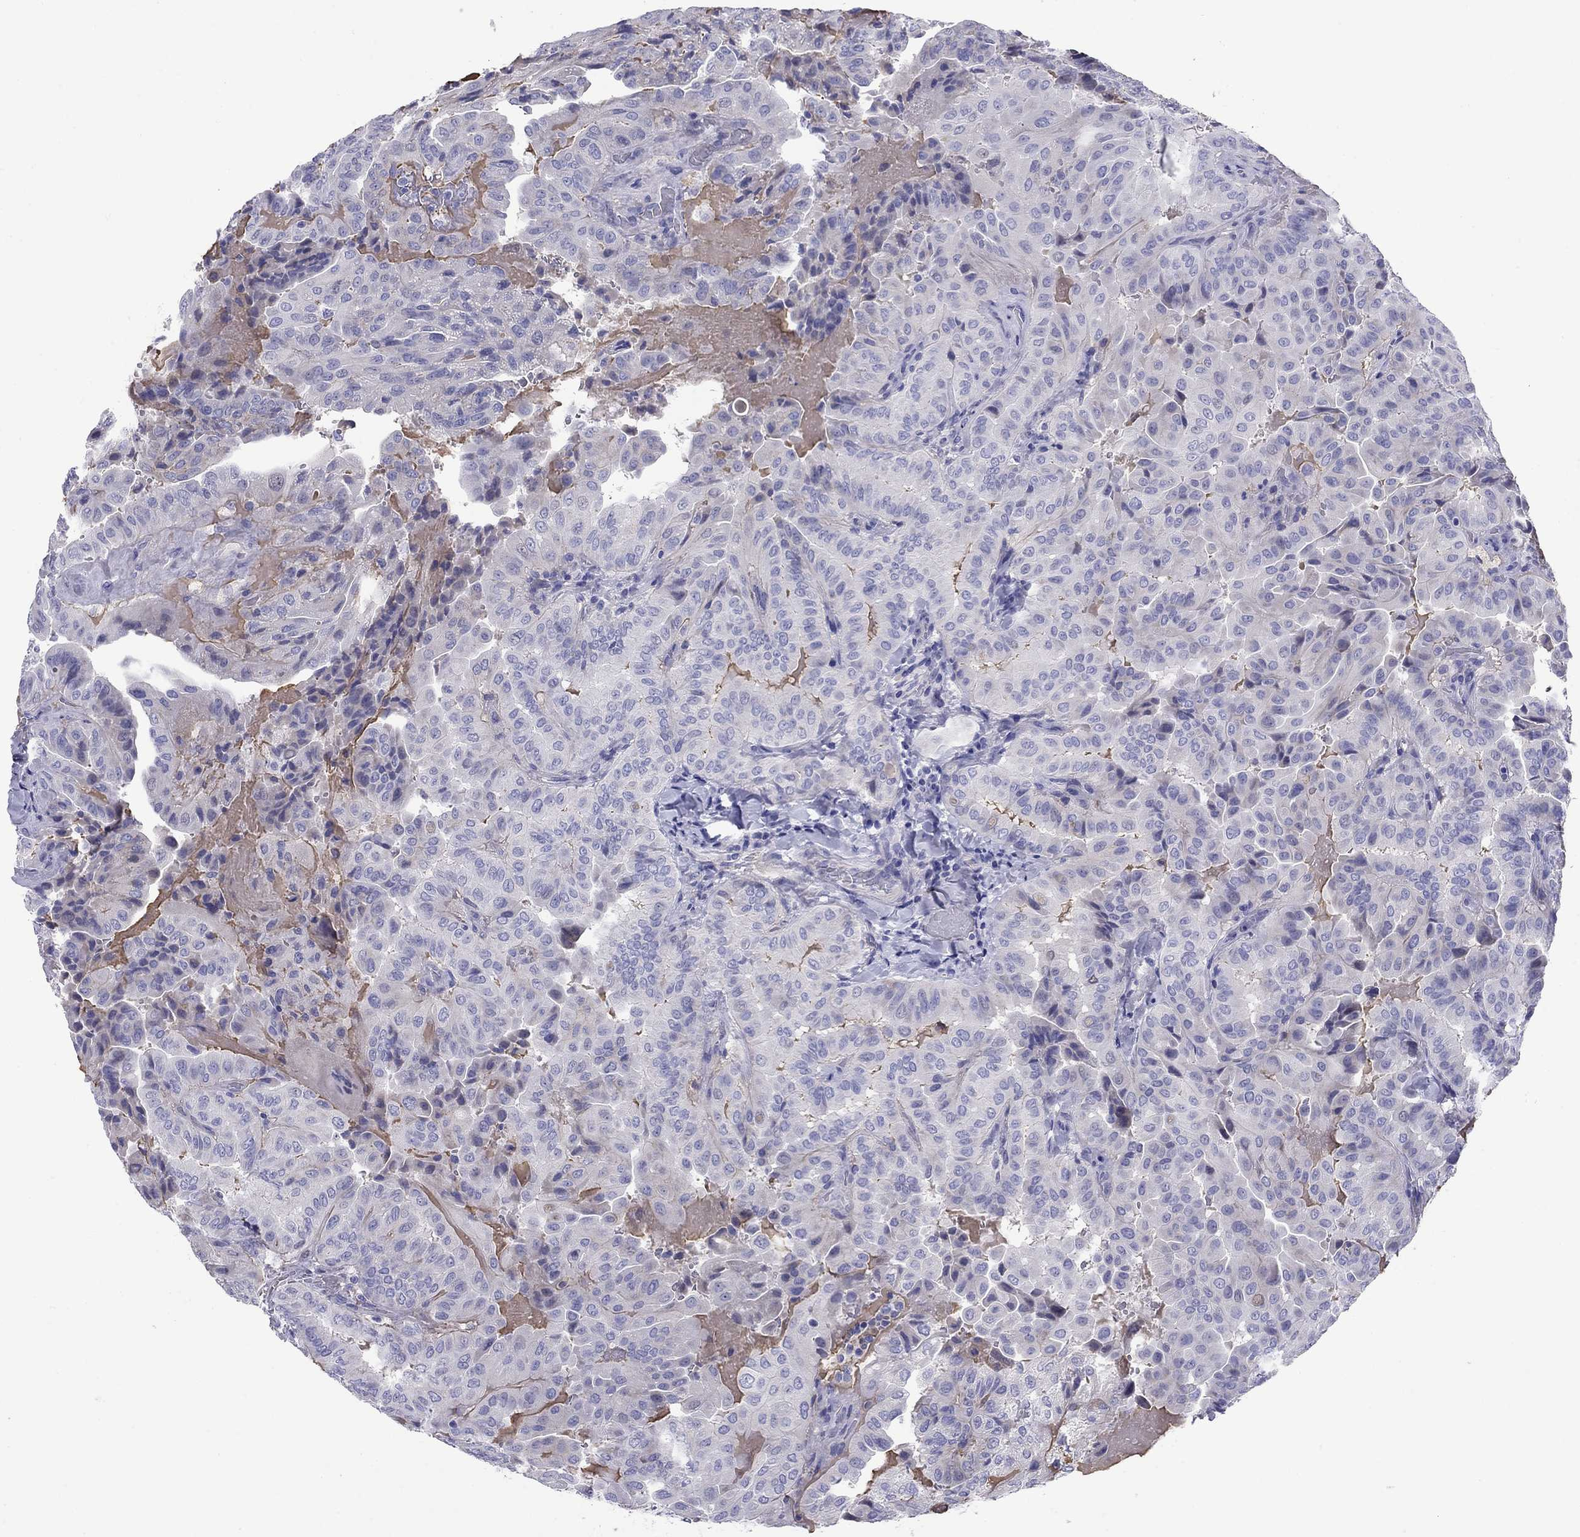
{"staining": {"intensity": "negative", "quantity": "none", "location": "none"}, "tissue": "thyroid cancer", "cell_type": "Tumor cells", "image_type": "cancer", "snomed": [{"axis": "morphology", "description": "Papillary adenocarcinoma, NOS"}, {"axis": "topography", "description": "Thyroid gland"}], "caption": "This is an IHC photomicrograph of human thyroid cancer (papillary adenocarcinoma). There is no expression in tumor cells.", "gene": "CMYA5", "patient": {"sex": "female", "age": 68}}